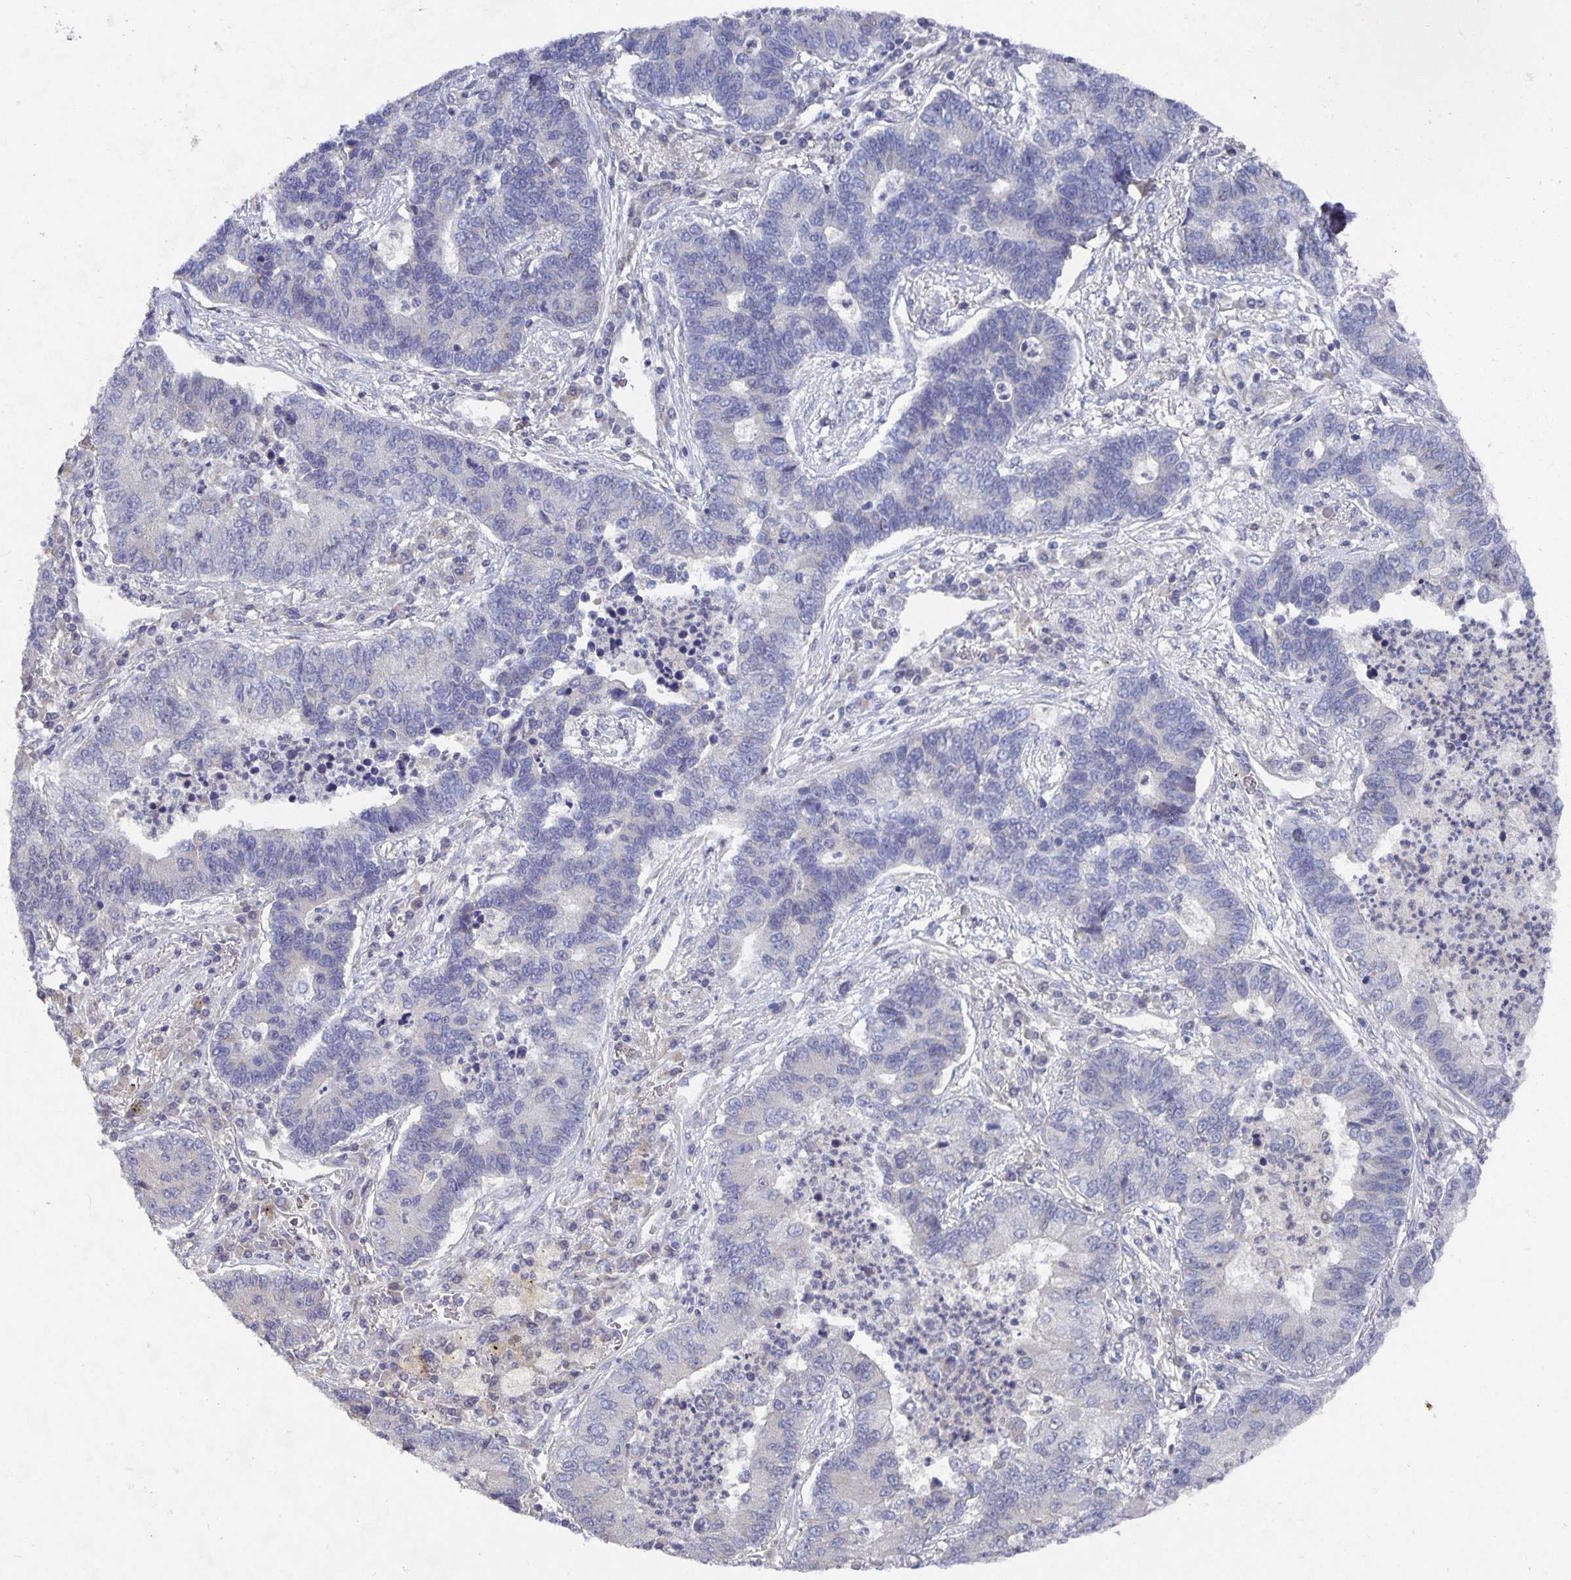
{"staining": {"intensity": "negative", "quantity": "none", "location": "none"}, "tissue": "lung cancer", "cell_type": "Tumor cells", "image_type": "cancer", "snomed": [{"axis": "morphology", "description": "Adenocarcinoma, NOS"}, {"axis": "topography", "description": "Lung"}], "caption": "Immunohistochemical staining of human lung cancer (adenocarcinoma) demonstrates no significant staining in tumor cells. Nuclei are stained in blue.", "gene": "HEPN1", "patient": {"sex": "female", "age": 57}}